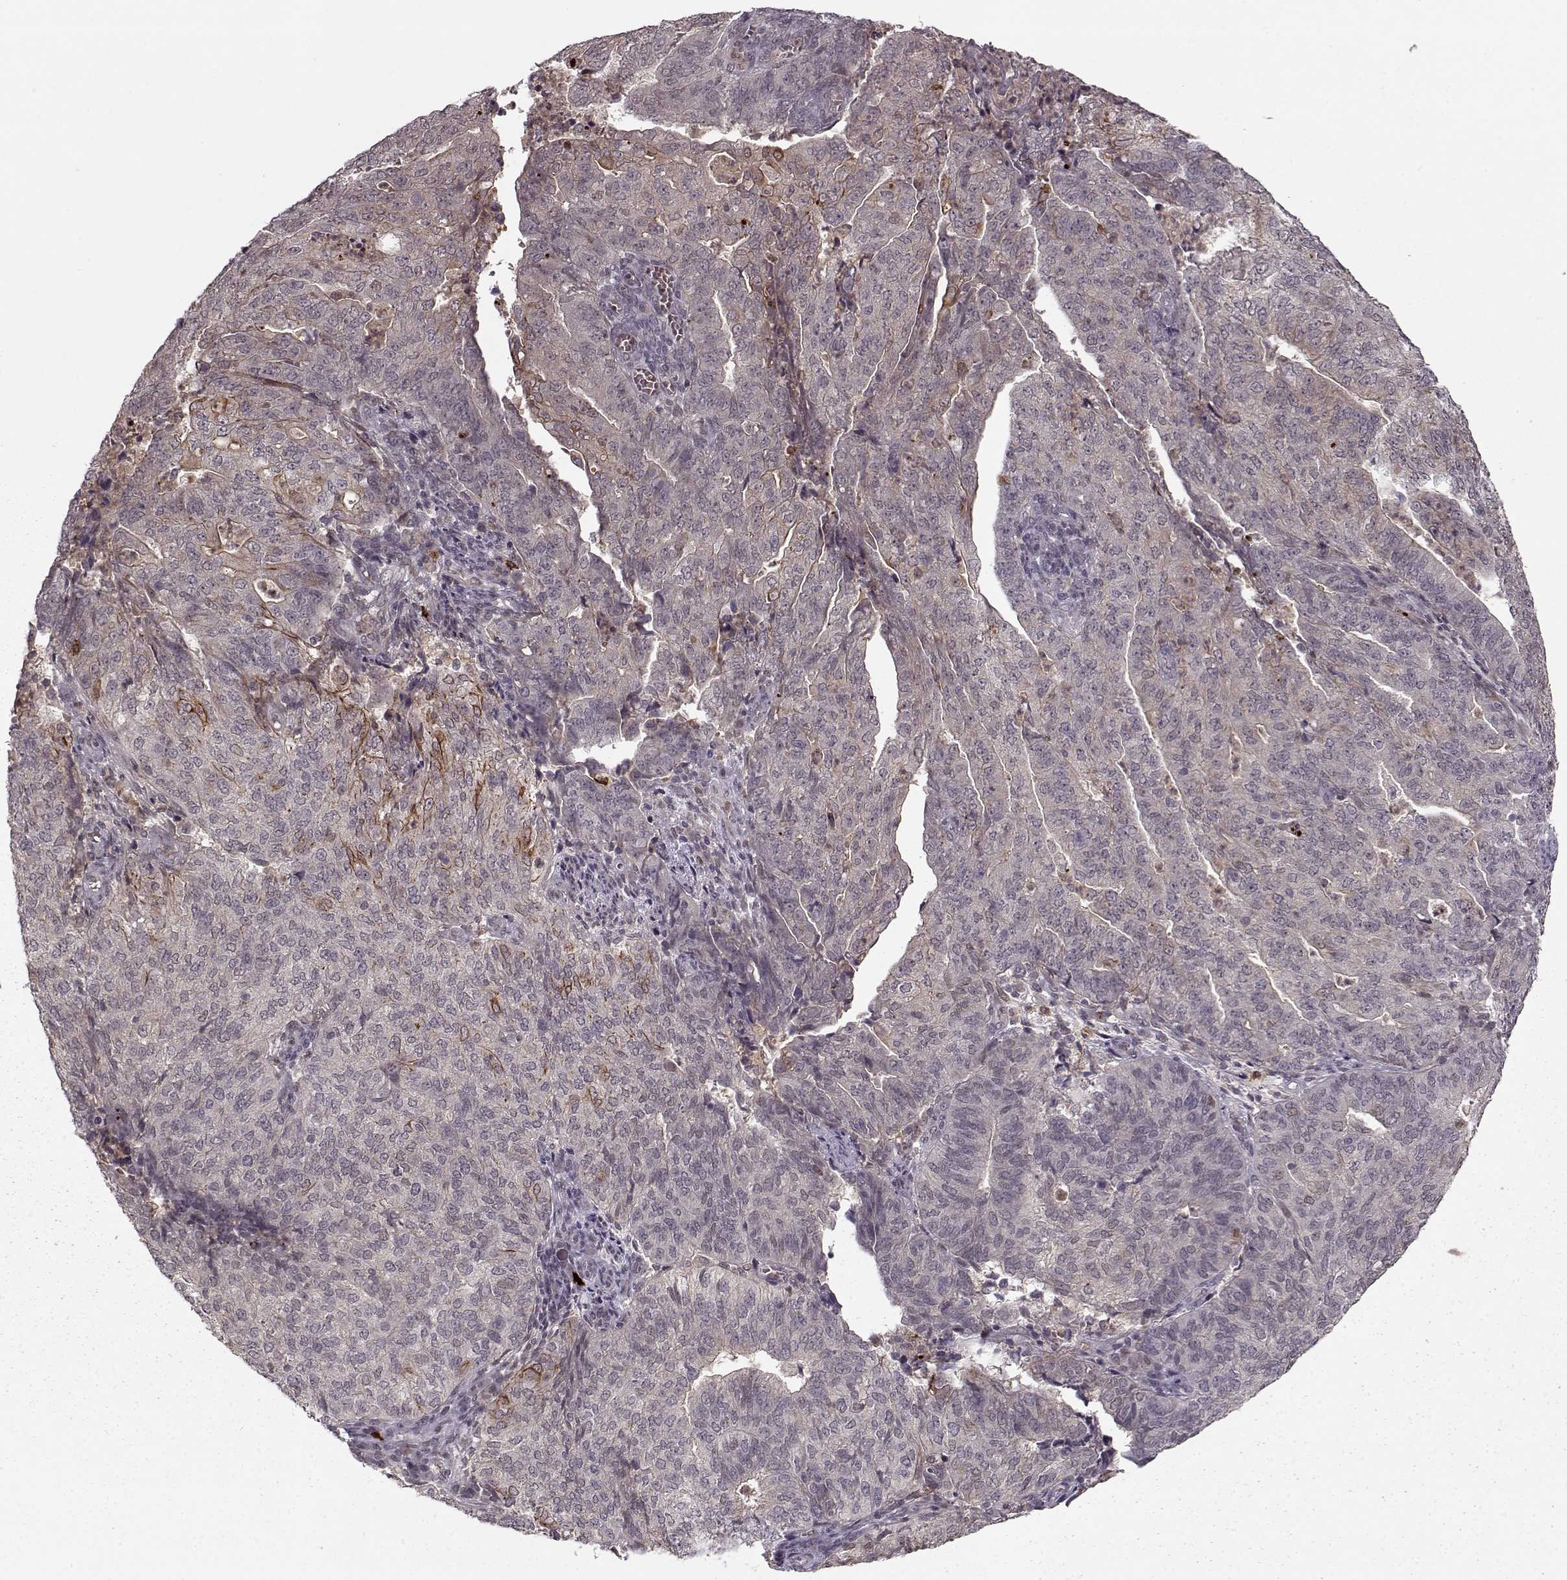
{"staining": {"intensity": "strong", "quantity": "<25%", "location": "cytoplasmic/membranous"}, "tissue": "endometrial cancer", "cell_type": "Tumor cells", "image_type": "cancer", "snomed": [{"axis": "morphology", "description": "Adenocarcinoma, NOS"}, {"axis": "topography", "description": "Endometrium"}], "caption": "The histopathology image demonstrates a brown stain indicating the presence of a protein in the cytoplasmic/membranous of tumor cells in endometrial cancer (adenocarcinoma).", "gene": "DENND4B", "patient": {"sex": "female", "age": 82}}